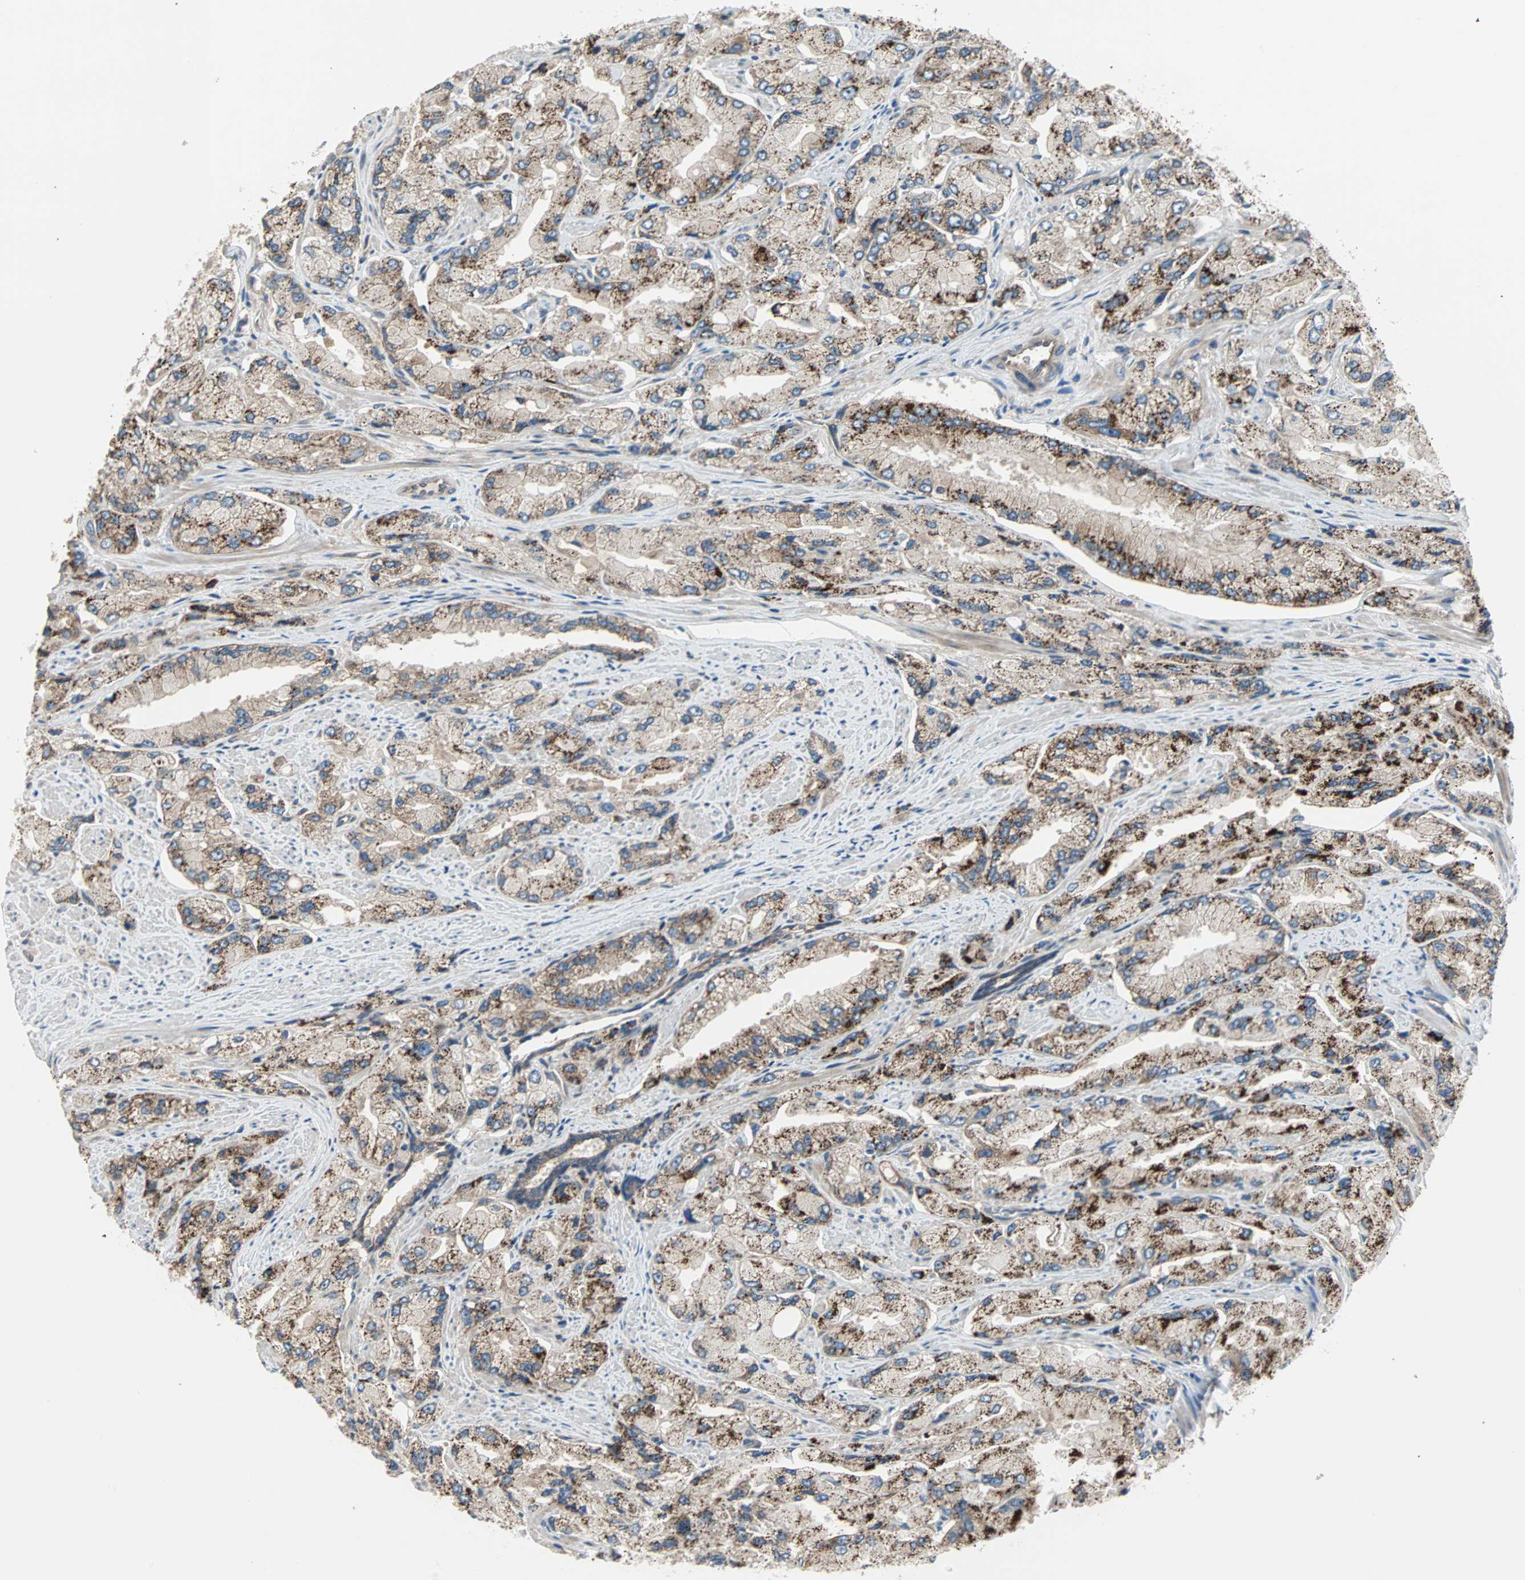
{"staining": {"intensity": "moderate", "quantity": ">75%", "location": "cytoplasmic/membranous"}, "tissue": "prostate cancer", "cell_type": "Tumor cells", "image_type": "cancer", "snomed": [{"axis": "morphology", "description": "Adenocarcinoma, High grade"}, {"axis": "topography", "description": "Prostate"}], "caption": "Protein expression analysis of human prostate cancer (high-grade adenocarcinoma) reveals moderate cytoplasmic/membranous expression in approximately >75% of tumor cells.", "gene": "PDE8A", "patient": {"sex": "male", "age": 58}}